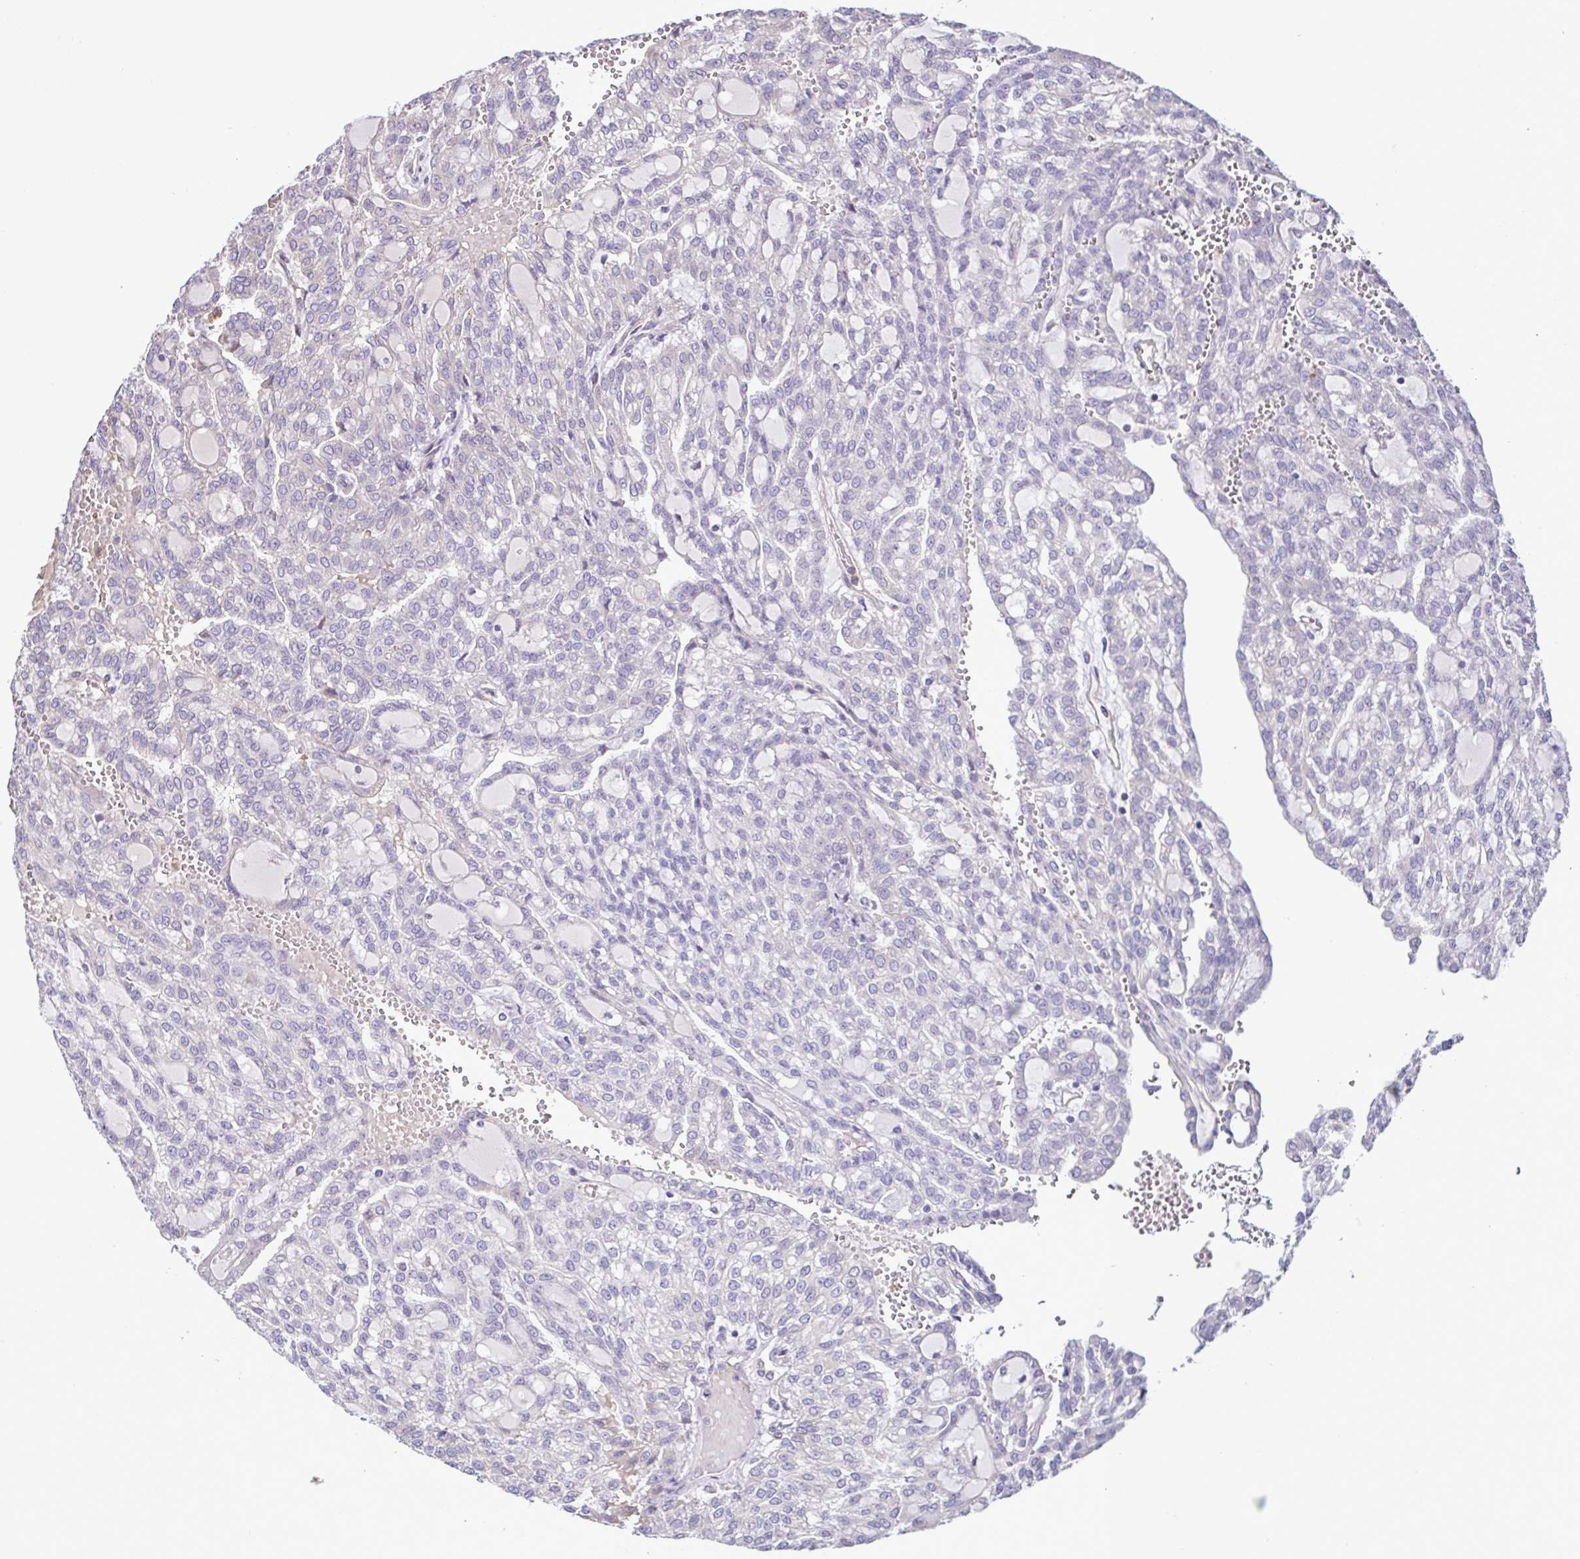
{"staining": {"intensity": "negative", "quantity": "none", "location": "none"}, "tissue": "renal cancer", "cell_type": "Tumor cells", "image_type": "cancer", "snomed": [{"axis": "morphology", "description": "Adenocarcinoma, NOS"}, {"axis": "topography", "description": "Kidney"}], "caption": "Renal cancer was stained to show a protein in brown. There is no significant positivity in tumor cells.", "gene": "MYL10", "patient": {"sex": "male", "age": 63}}